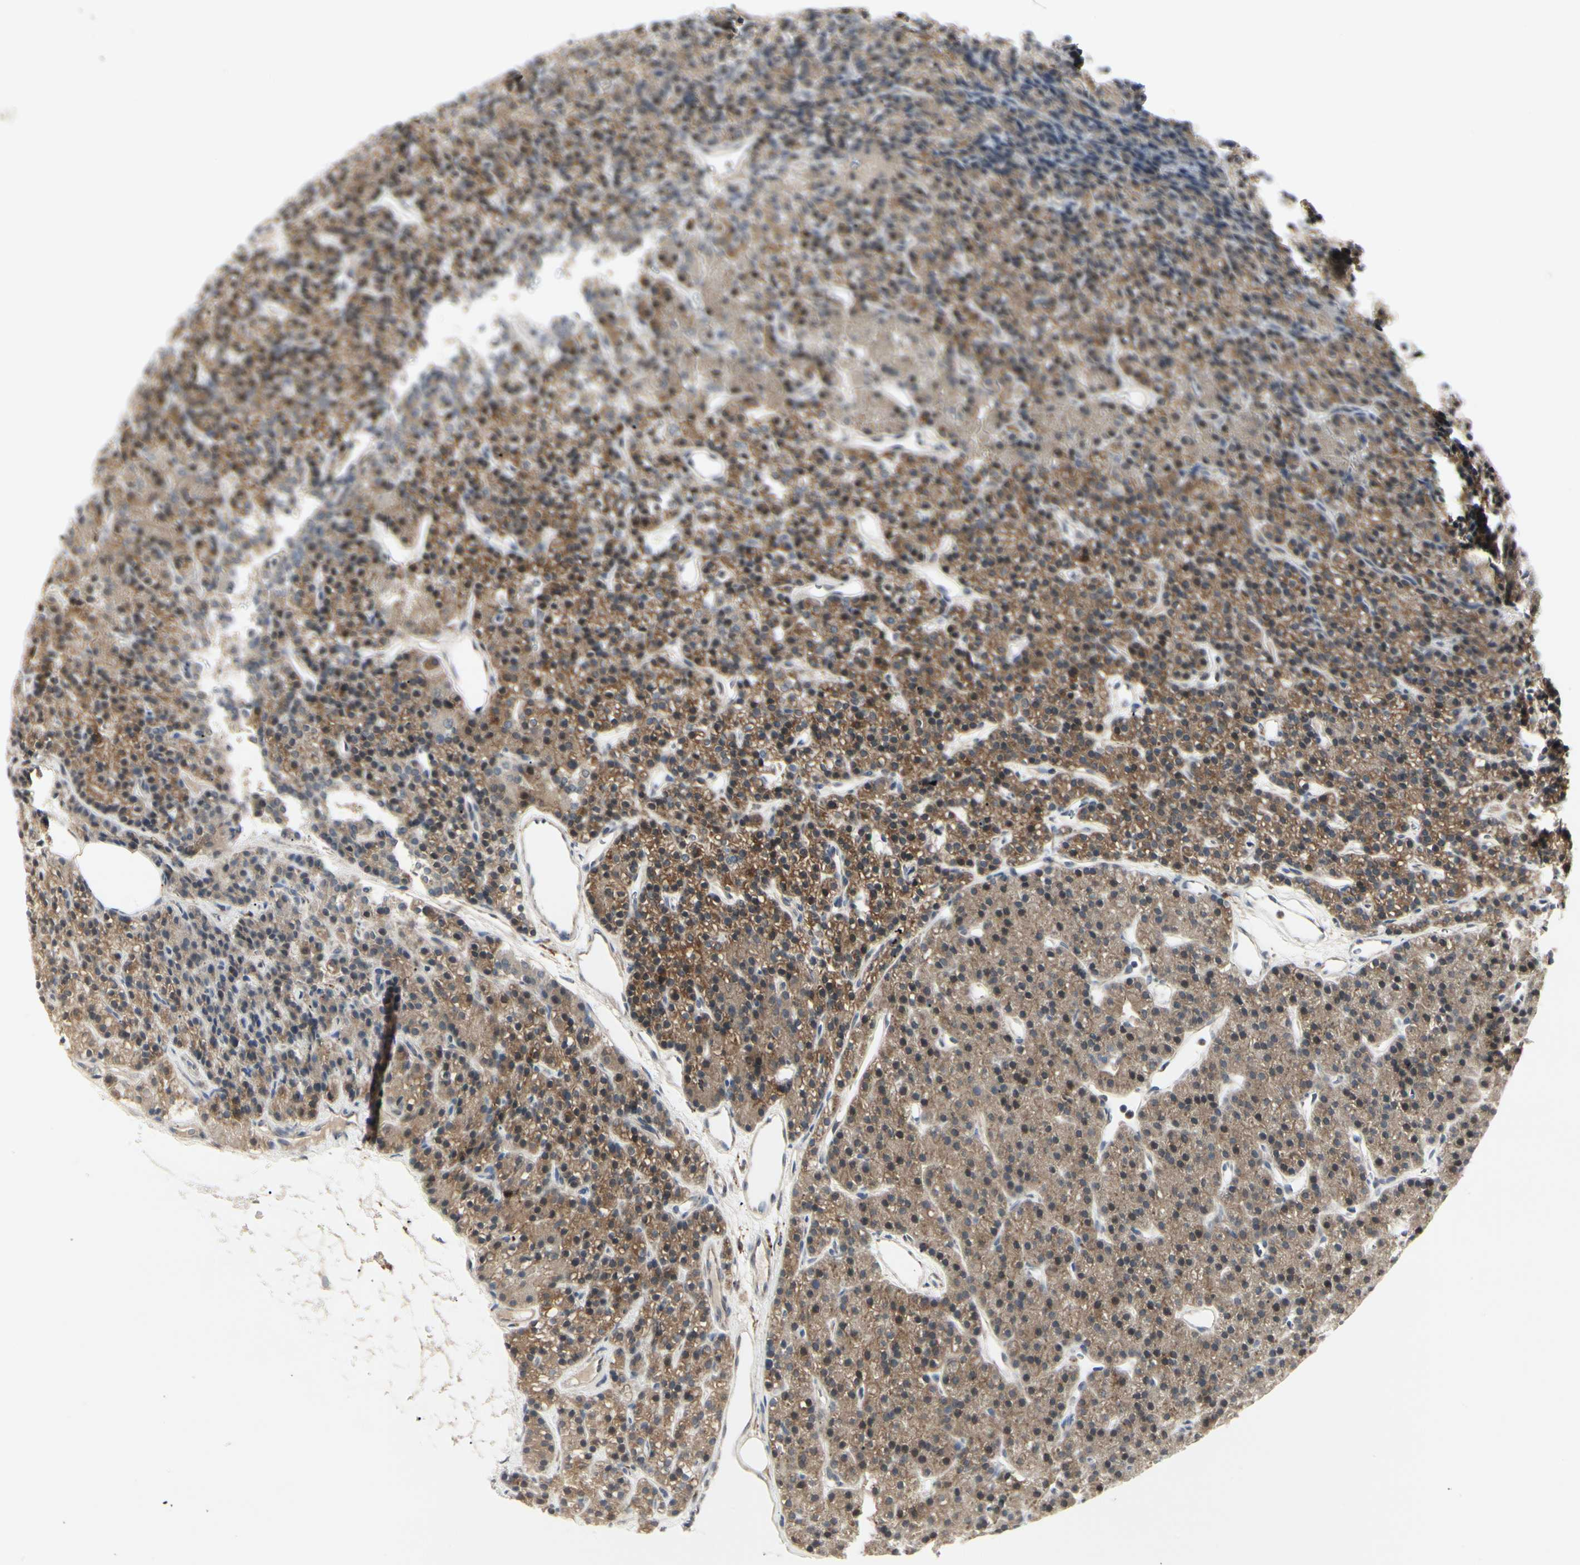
{"staining": {"intensity": "moderate", "quantity": ">75%", "location": "cytoplasmic/membranous,nuclear"}, "tissue": "parathyroid gland", "cell_type": "Glandular cells", "image_type": "normal", "snomed": [{"axis": "morphology", "description": "Normal tissue, NOS"}, {"axis": "morphology", "description": "Hyperplasia, NOS"}, {"axis": "topography", "description": "Parathyroid gland"}], "caption": "Parathyroid gland stained with IHC displays moderate cytoplasmic/membranous,nuclear expression in approximately >75% of glandular cells. (Stains: DAB (3,3'-diaminobenzidine) in brown, nuclei in blue, Microscopy: brightfield microscopy at high magnification).", "gene": "GRN", "patient": {"sex": "male", "age": 44}}